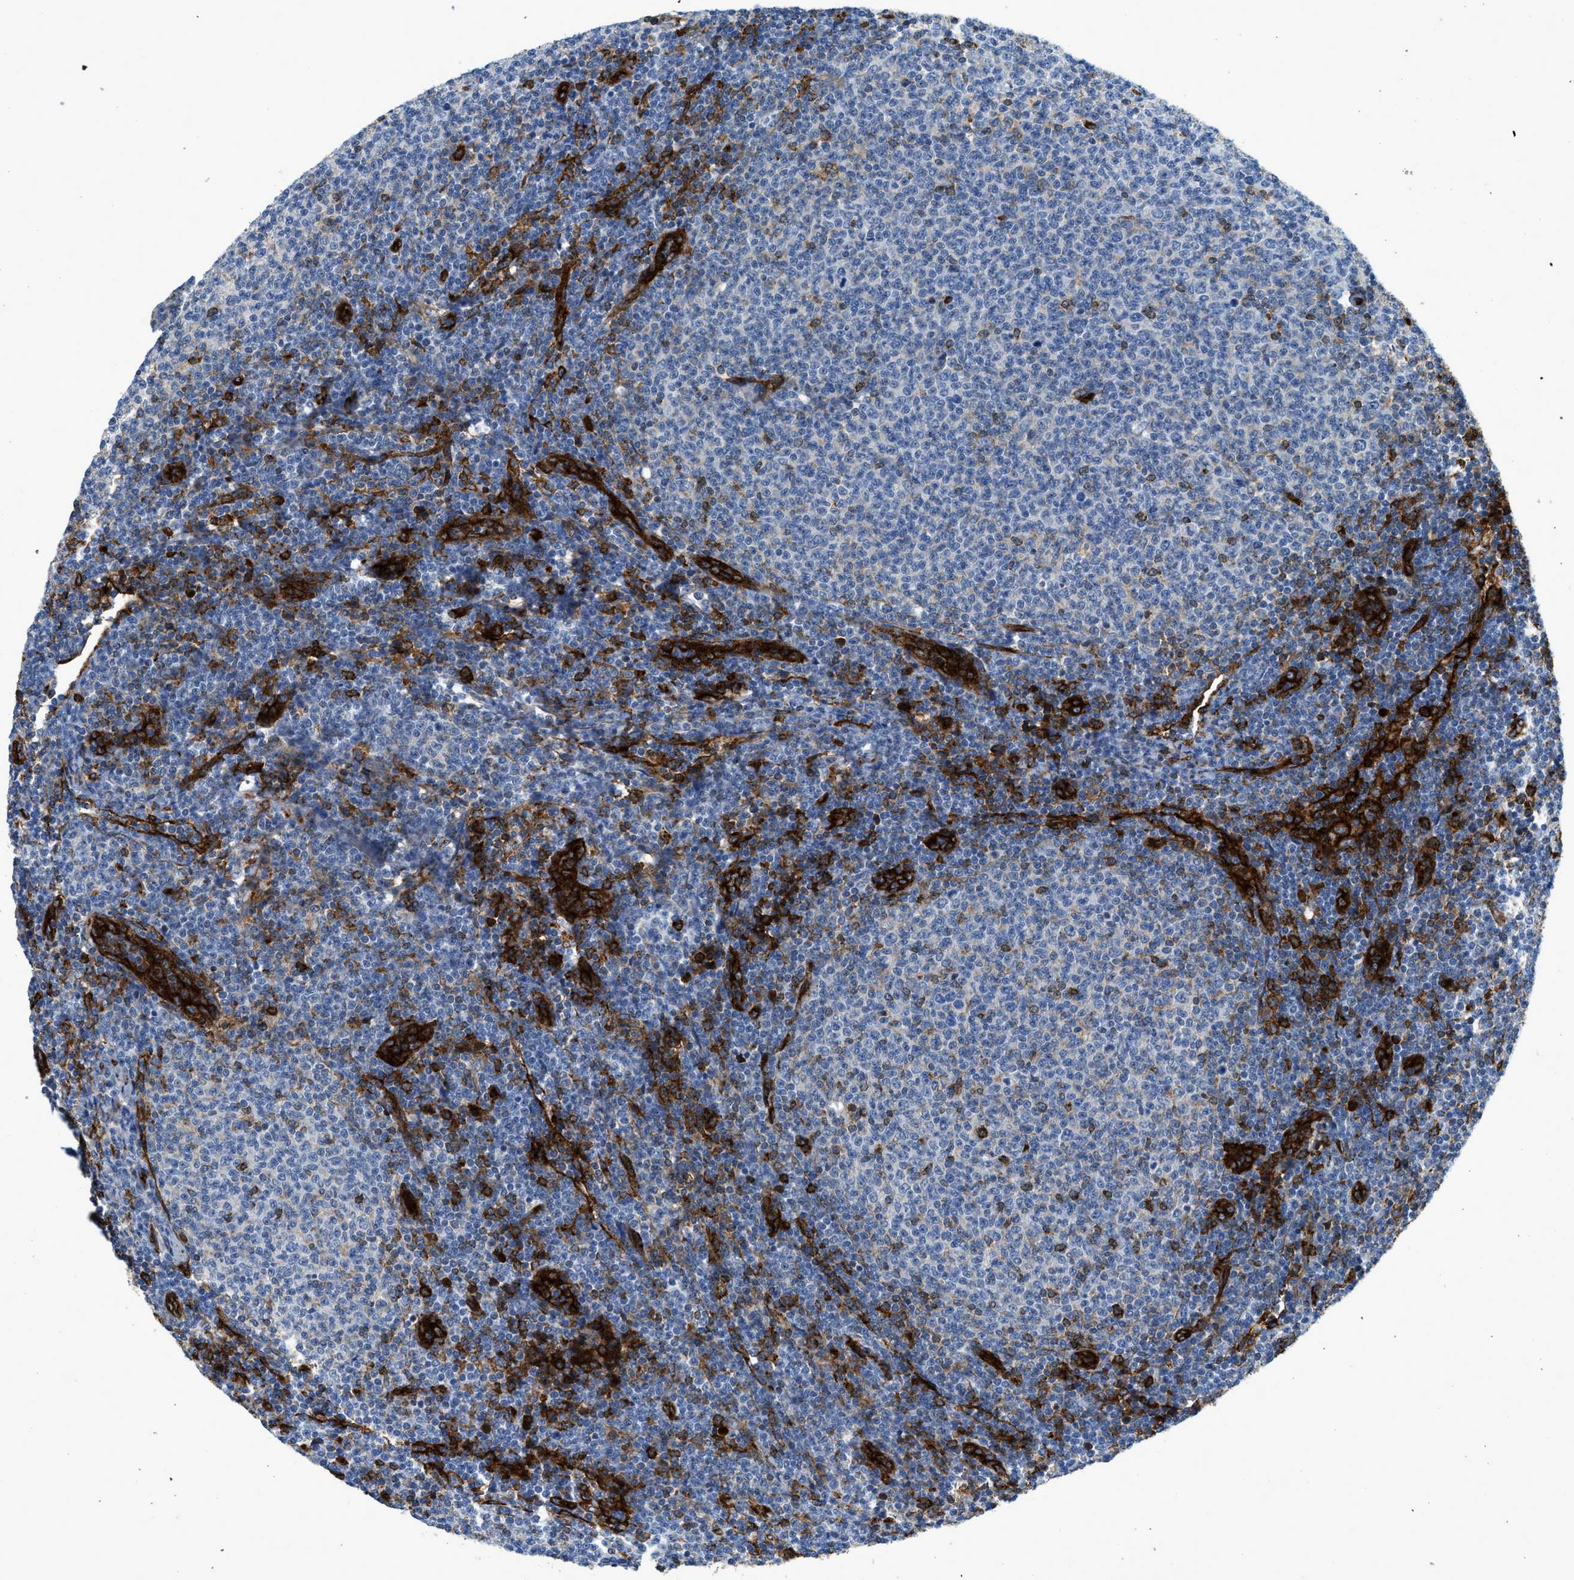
{"staining": {"intensity": "negative", "quantity": "none", "location": "none"}, "tissue": "lymphoma", "cell_type": "Tumor cells", "image_type": "cancer", "snomed": [{"axis": "morphology", "description": "Malignant lymphoma, non-Hodgkin's type, Low grade"}, {"axis": "topography", "description": "Lymph node"}], "caption": "There is no significant staining in tumor cells of malignant lymphoma, non-Hodgkin's type (low-grade). (Stains: DAB immunohistochemistry with hematoxylin counter stain, Microscopy: brightfield microscopy at high magnification).", "gene": "HIP1", "patient": {"sex": "male", "age": 66}}